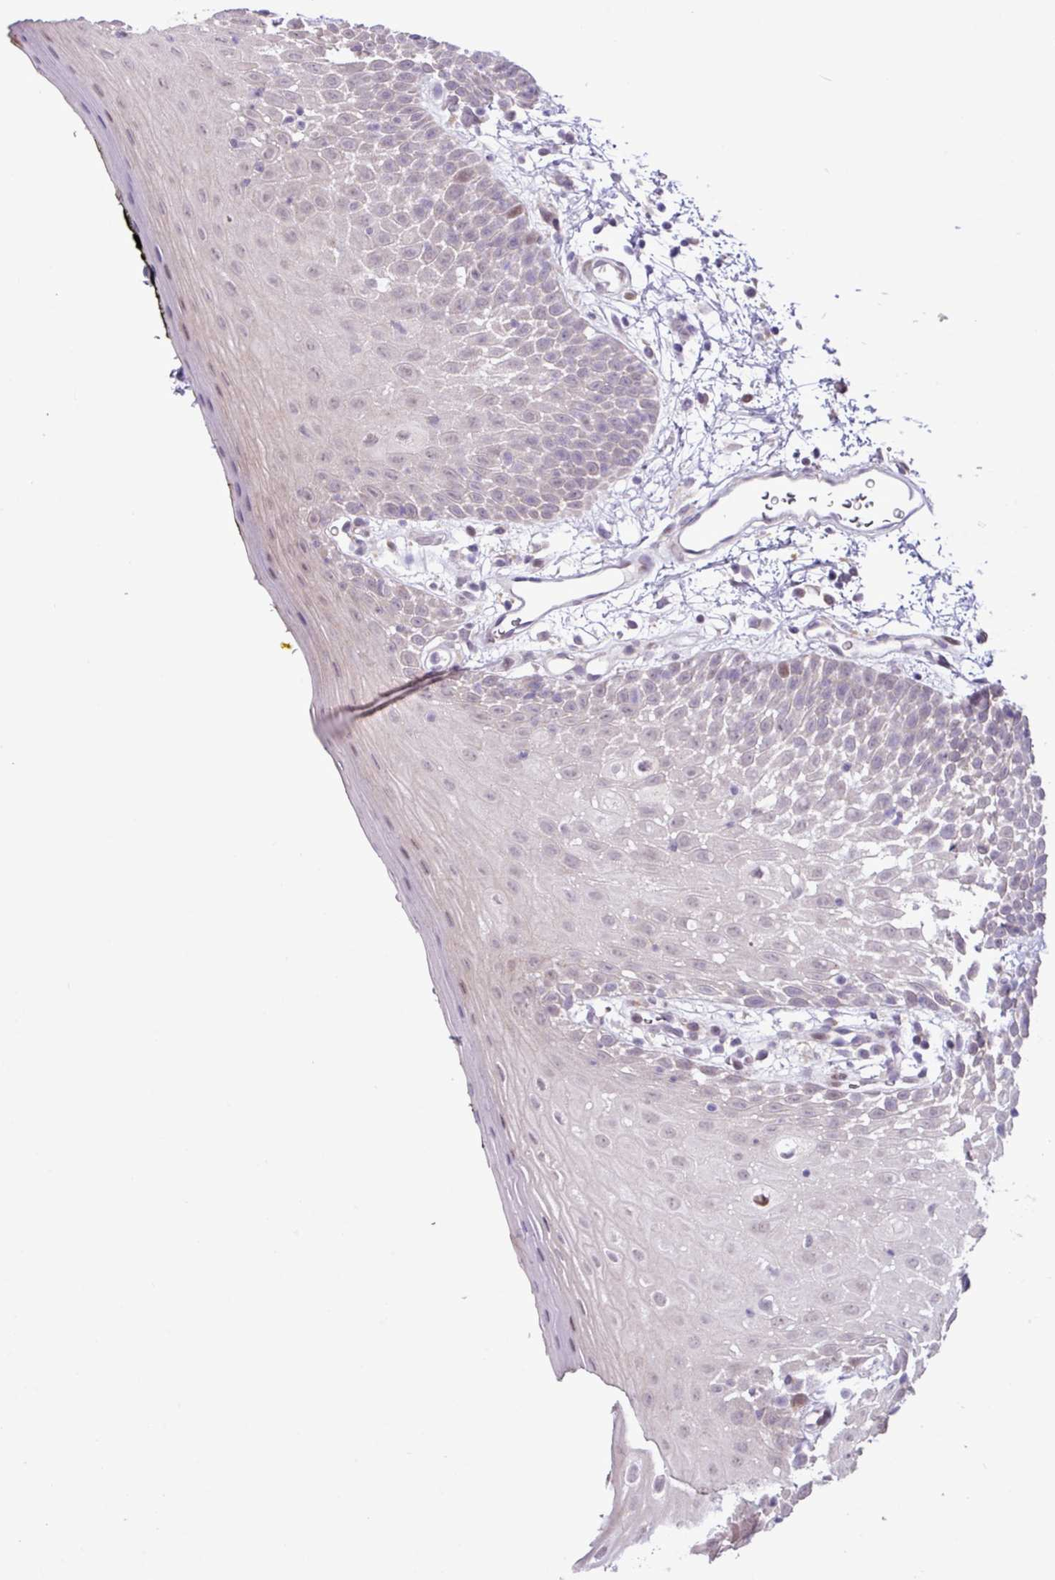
{"staining": {"intensity": "weak", "quantity": "25%-75%", "location": "cytoplasmic/membranous,nuclear"}, "tissue": "oral mucosa", "cell_type": "Squamous epithelial cells", "image_type": "normal", "snomed": [{"axis": "morphology", "description": "Normal tissue, NOS"}, {"axis": "morphology", "description": "Squamous cell carcinoma, NOS"}, {"axis": "topography", "description": "Oral tissue"}, {"axis": "topography", "description": "Tounge, NOS"}, {"axis": "topography", "description": "Head-Neck"}], "caption": "Weak cytoplasmic/membranous,nuclear staining is seen in about 25%-75% of squamous epithelial cells in normal oral mucosa.", "gene": "ZNF354A", "patient": {"sex": "male", "age": 76}}